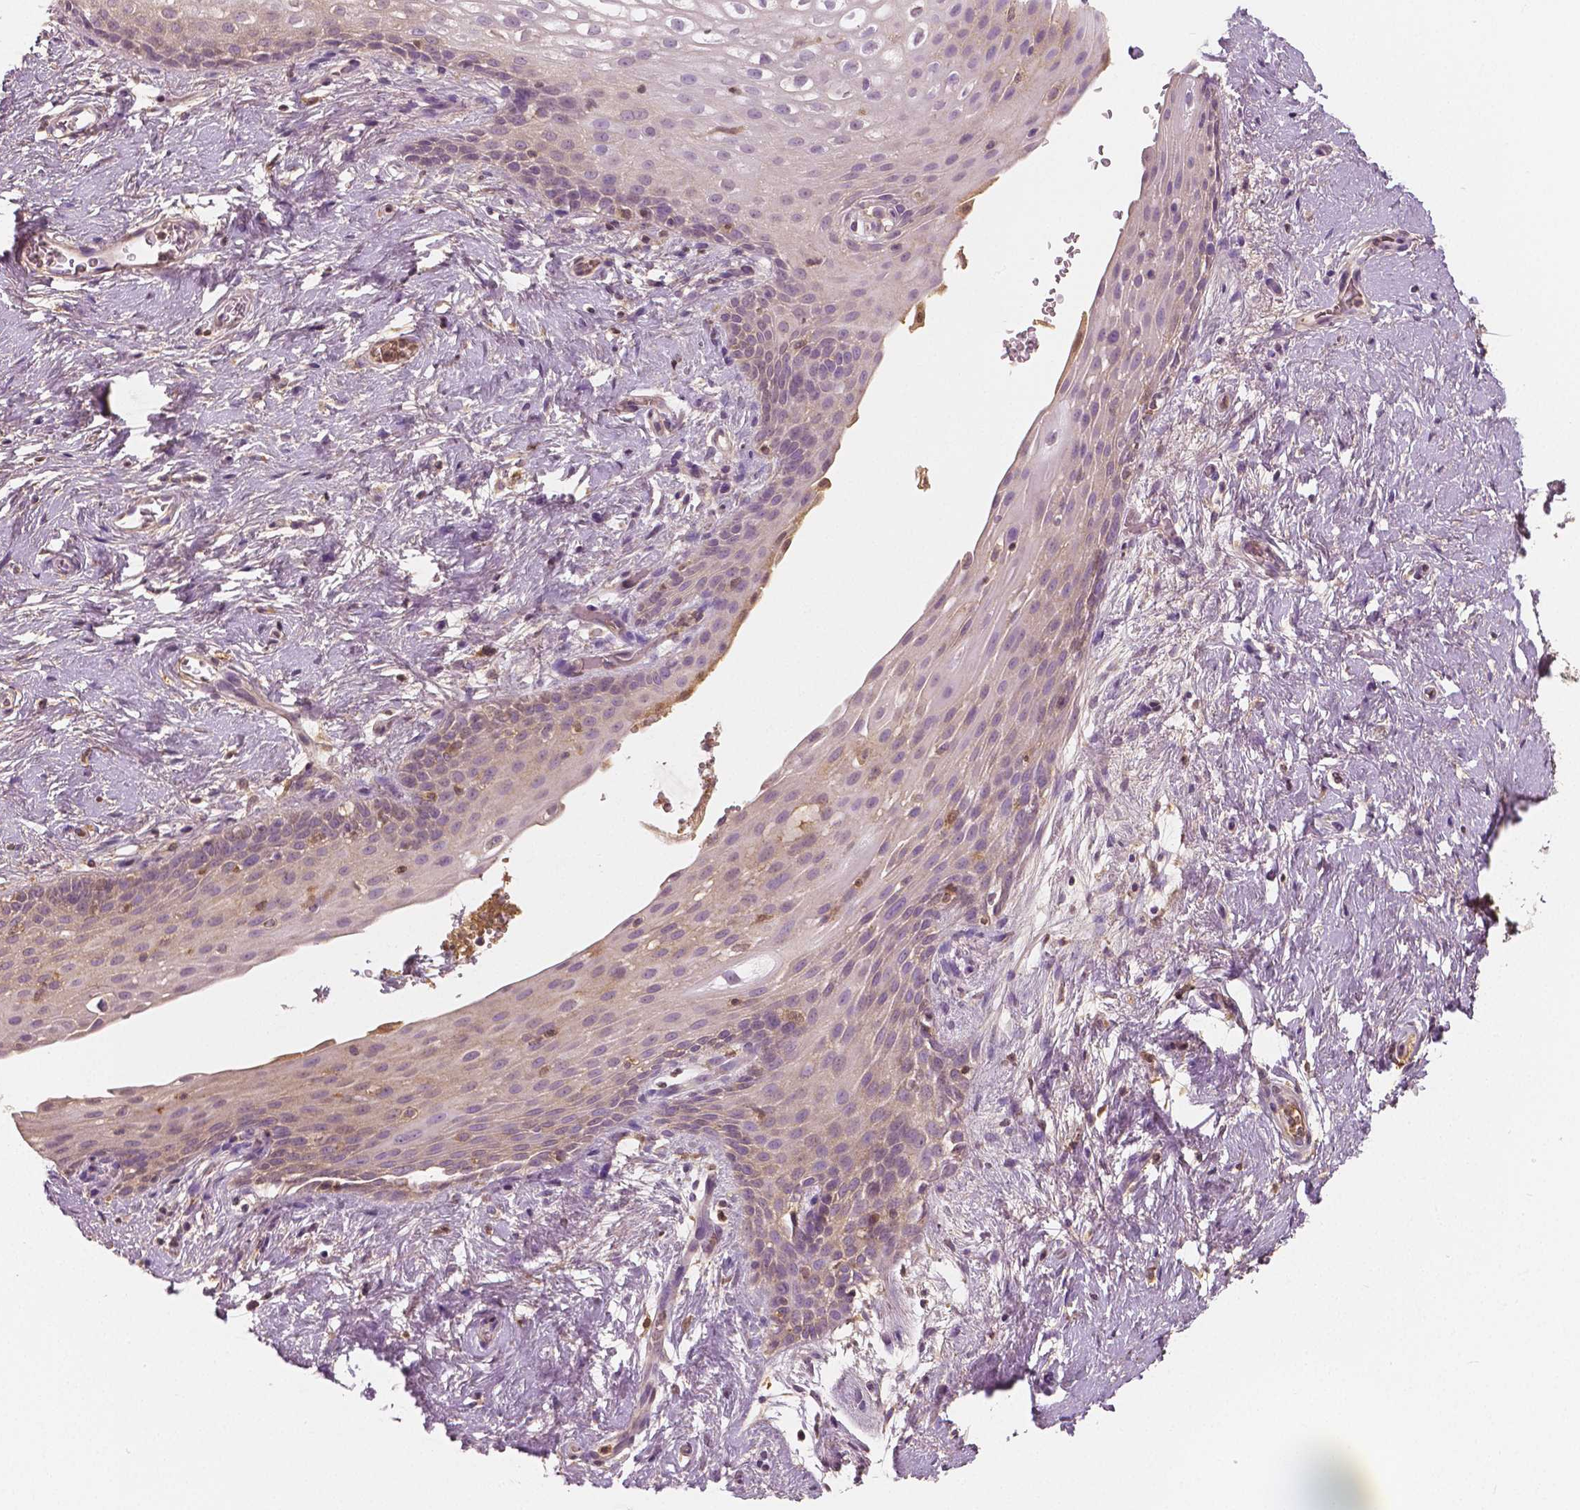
{"staining": {"intensity": "strong", "quantity": "<25%", "location": "cytoplasmic/membranous"}, "tissue": "skin", "cell_type": "Epidermal cells", "image_type": "normal", "snomed": [{"axis": "morphology", "description": "Normal tissue, NOS"}, {"axis": "topography", "description": "Anal"}], "caption": "Immunohistochemical staining of unremarkable human skin displays medium levels of strong cytoplasmic/membranous staining in approximately <25% of epidermal cells. Nuclei are stained in blue.", "gene": "APOA4", "patient": {"sex": "female", "age": 46}}